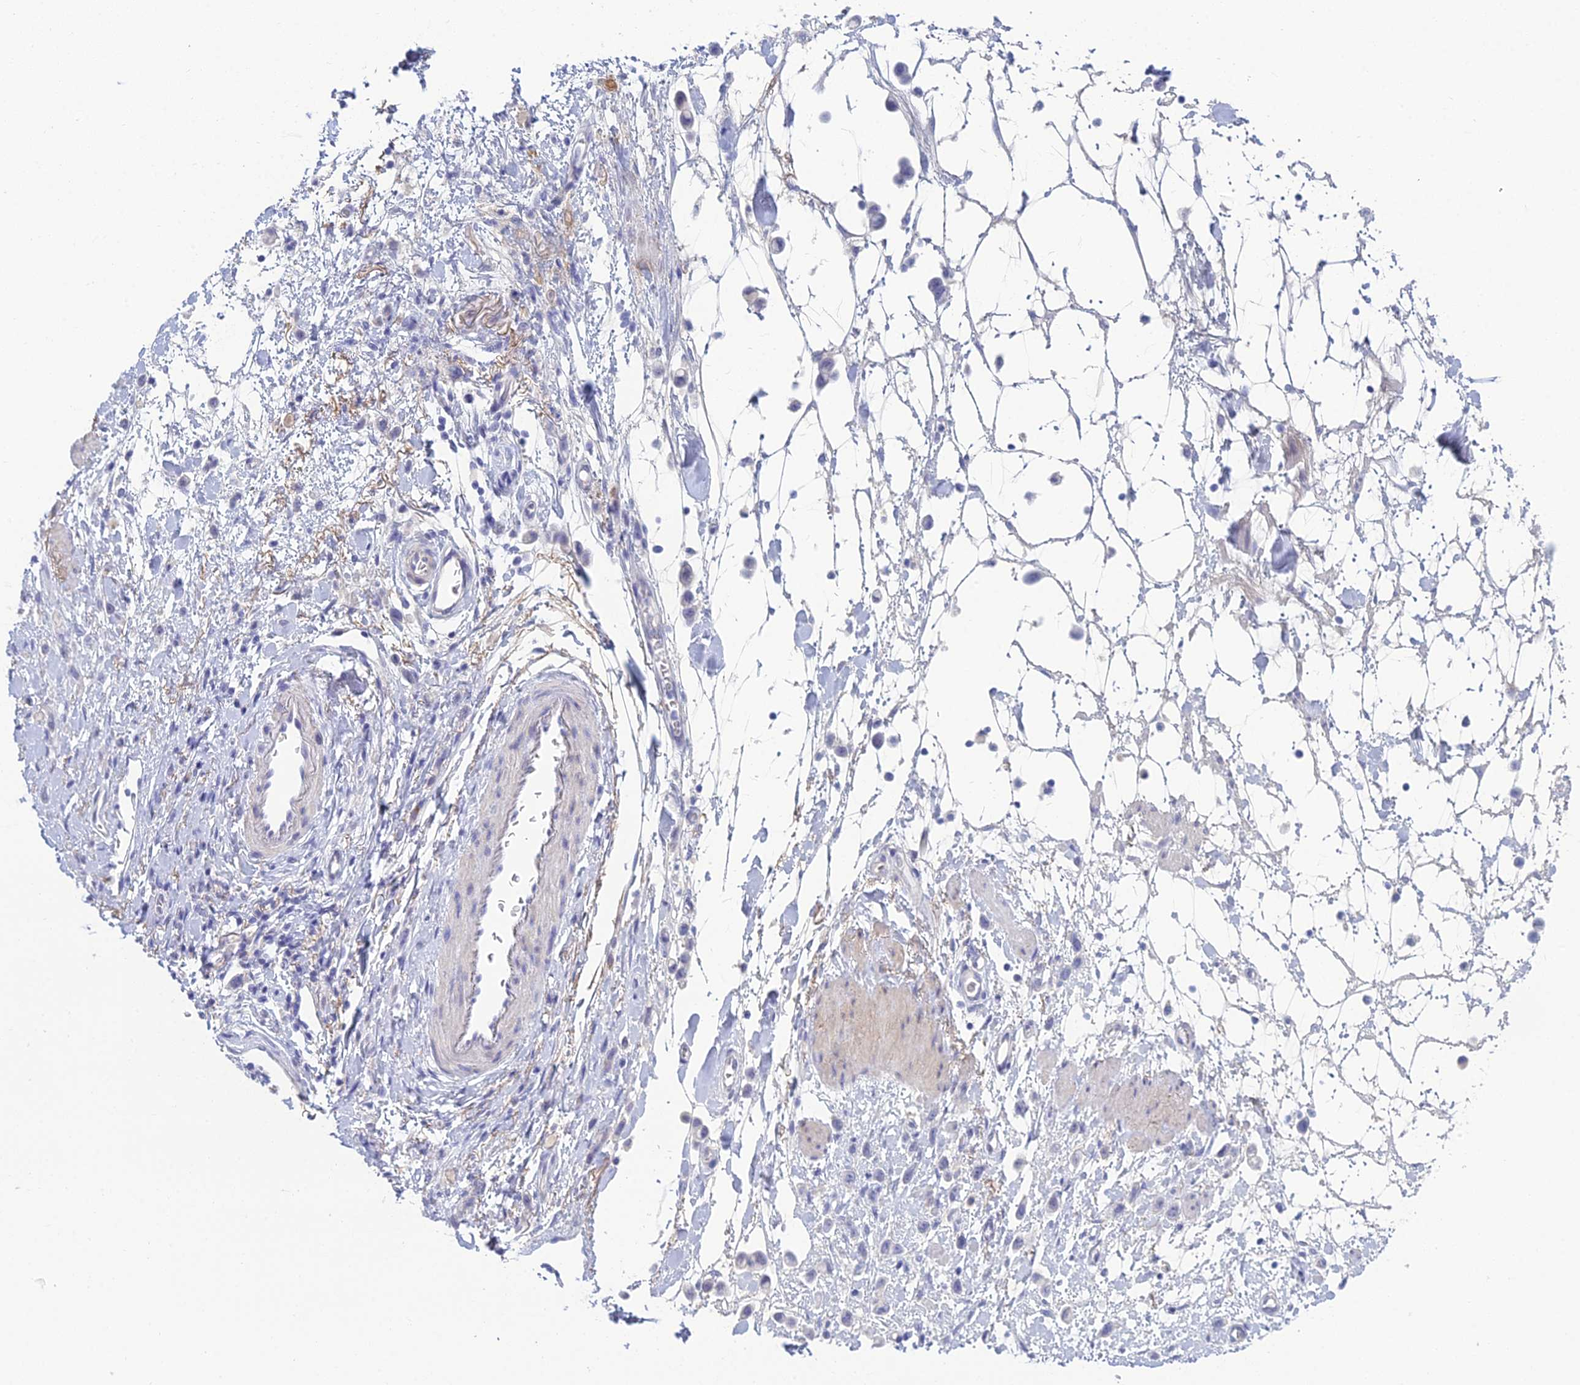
{"staining": {"intensity": "negative", "quantity": "none", "location": "none"}, "tissue": "stomach cancer", "cell_type": "Tumor cells", "image_type": "cancer", "snomed": [{"axis": "morphology", "description": "Adenocarcinoma, NOS"}, {"axis": "topography", "description": "Stomach"}], "caption": "Human stomach adenocarcinoma stained for a protein using immunohistochemistry (IHC) shows no expression in tumor cells.", "gene": "MUC13", "patient": {"sex": "female", "age": 65}}